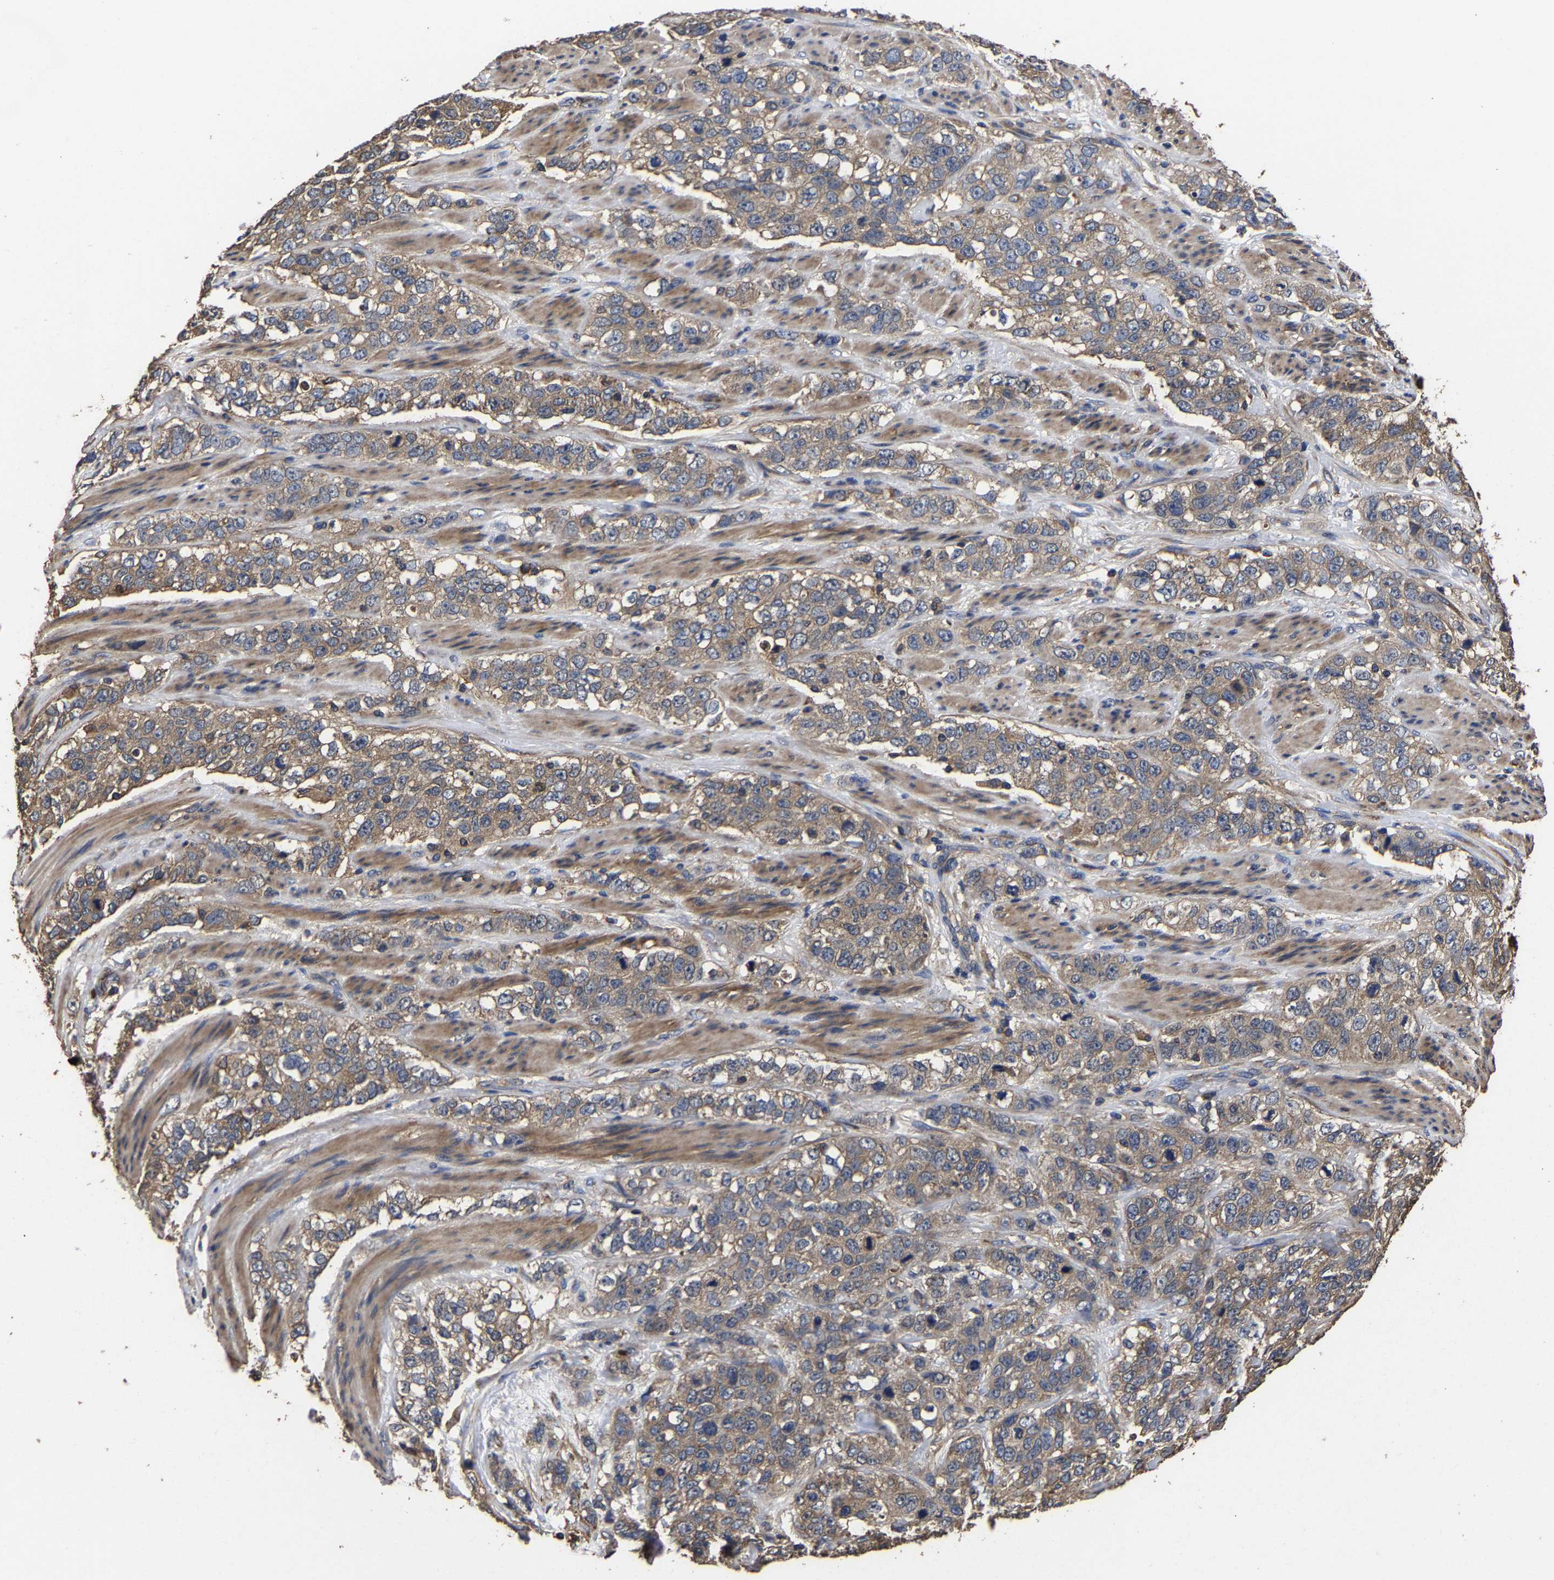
{"staining": {"intensity": "moderate", "quantity": ">75%", "location": "cytoplasmic/membranous"}, "tissue": "stomach cancer", "cell_type": "Tumor cells", "image_type": "cancer", "snomed": [{"axis": "morphology", "description": "Adenocarcinoma, NOS"}, {"axis": "topography", "description": "Stomach"}], "caption": "Stomach cancer (adenocarcinoma) stained for a protein (brown) demonstrates moderate cytoplasmic/membranous positive expression in approximately >75% of tumor cells.", "gene": "ITCH", "patient": {"sex": "male", "age": 48}}